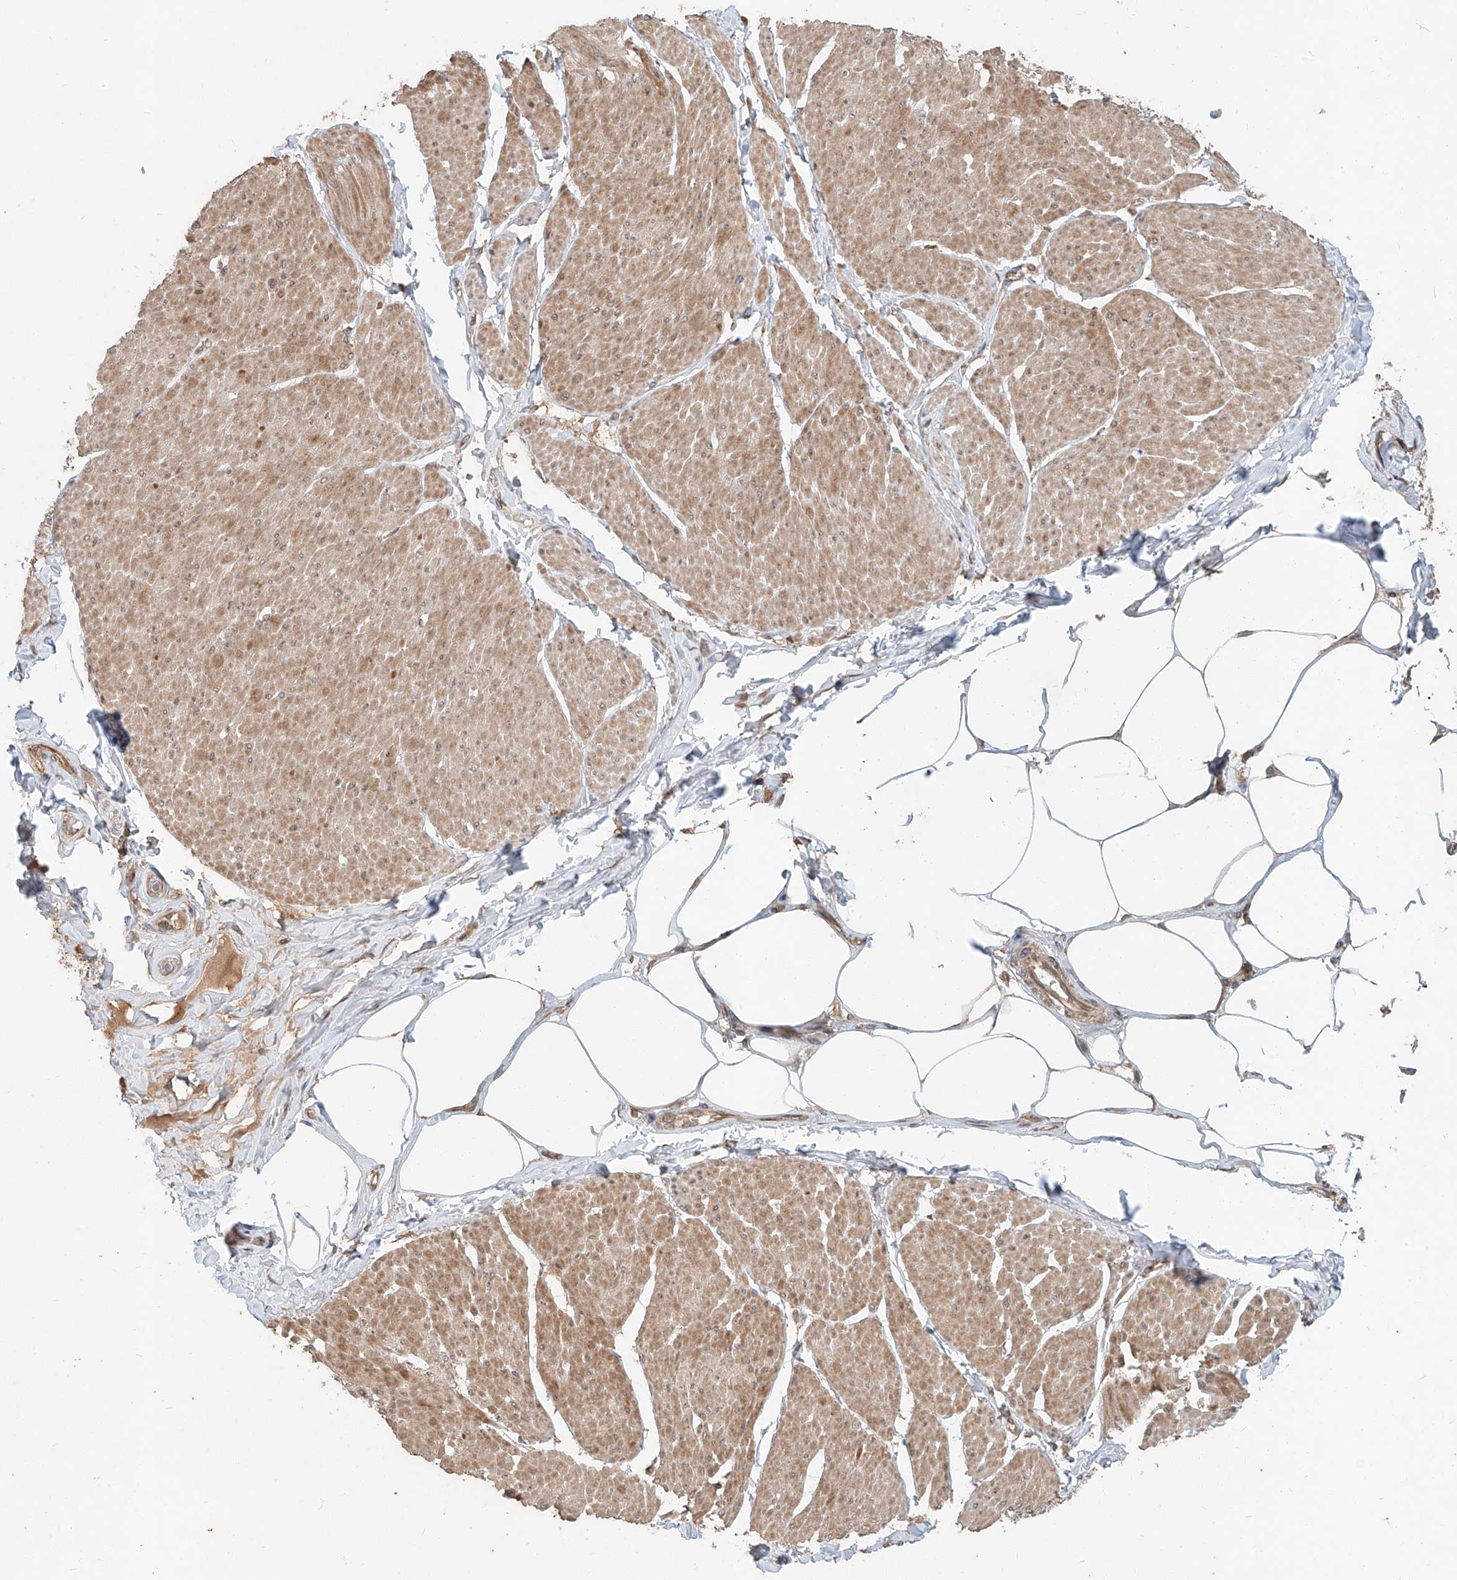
{"staining": {"intensity": "moderate", "quantity": ">75%", "location": "cytoplasmic/membranous"}, "tissue": "smooth muscle", "cell_type": "Smooth muscle cells", "image_type": "normal", "snomed": [{"axis": "morphology", "description": "Urothelial carcinoma, High grade"}, {"axis": "topography", "description": "Urinary bladder"}], "caption": "A micrograph showing moderate cytoplasmic/membranous staining in approximately >75% of smooth muscle cells in benign smooth muscle, as visualized by brown immunohistochemical staining.", "gene": "STX19", "patient": {"sex": "male", "age": 46}}